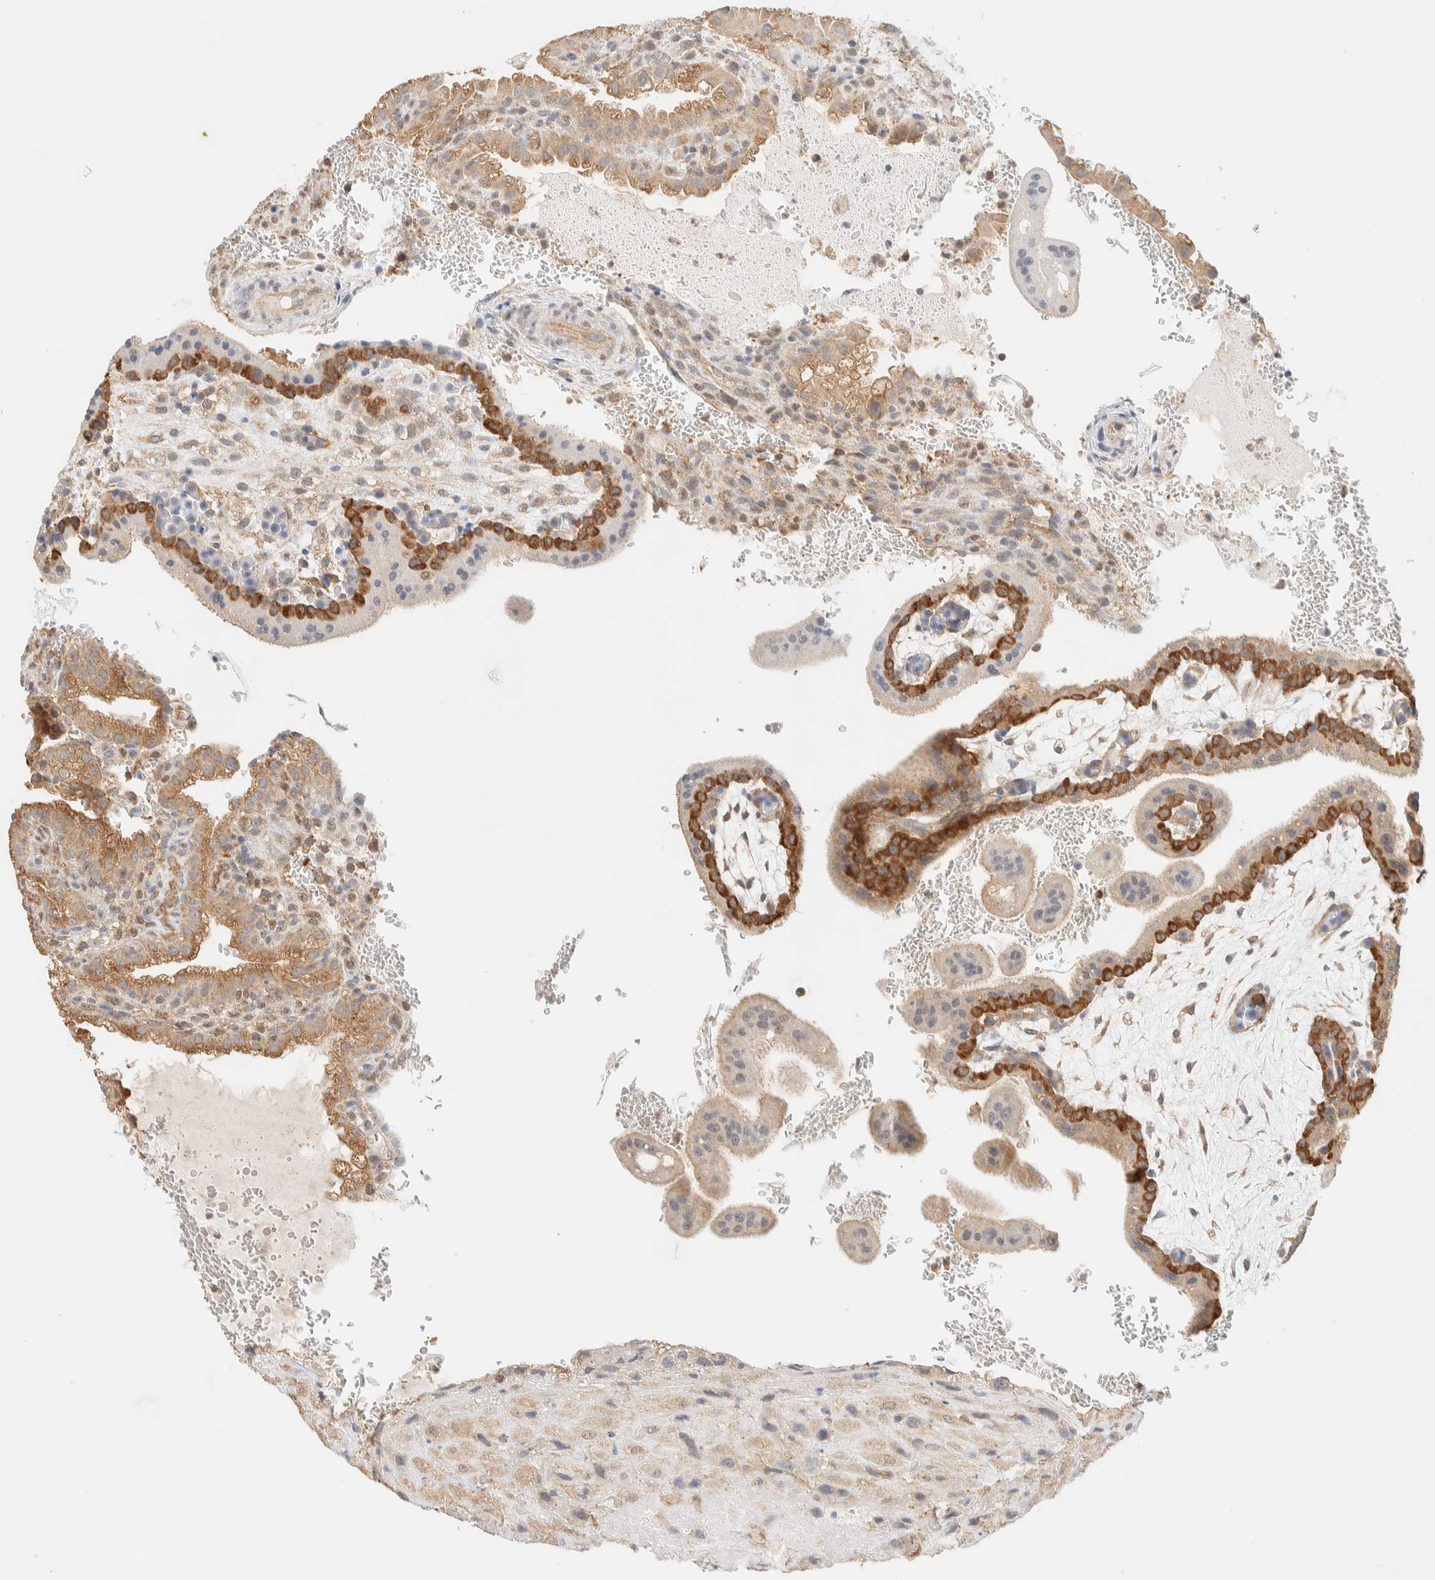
{"staining": {"intensity": "weak", "quantity": ">75%", "location": "cytoplasmic/membranous"}, "tissue": "placenta", "cell_type": "Decidual cells", "image_type": "normal", "snomed": [{"axis": "morphology", "description": "Normal tissue, NOS"}, {"axis": "topography", "description": "Placenta"}], "caption": "A histopathology image of placenta stained for a protein exhibits weak cytoplasmic/membranous brown staining in decidual cells. The staining is performed using DAB brown chromogen to label protein expression. The nuclei are counter-stained blue using hematoxylin.", "gene": "TBC1D8B", "patient": {"sex": "female", "age": 35}}